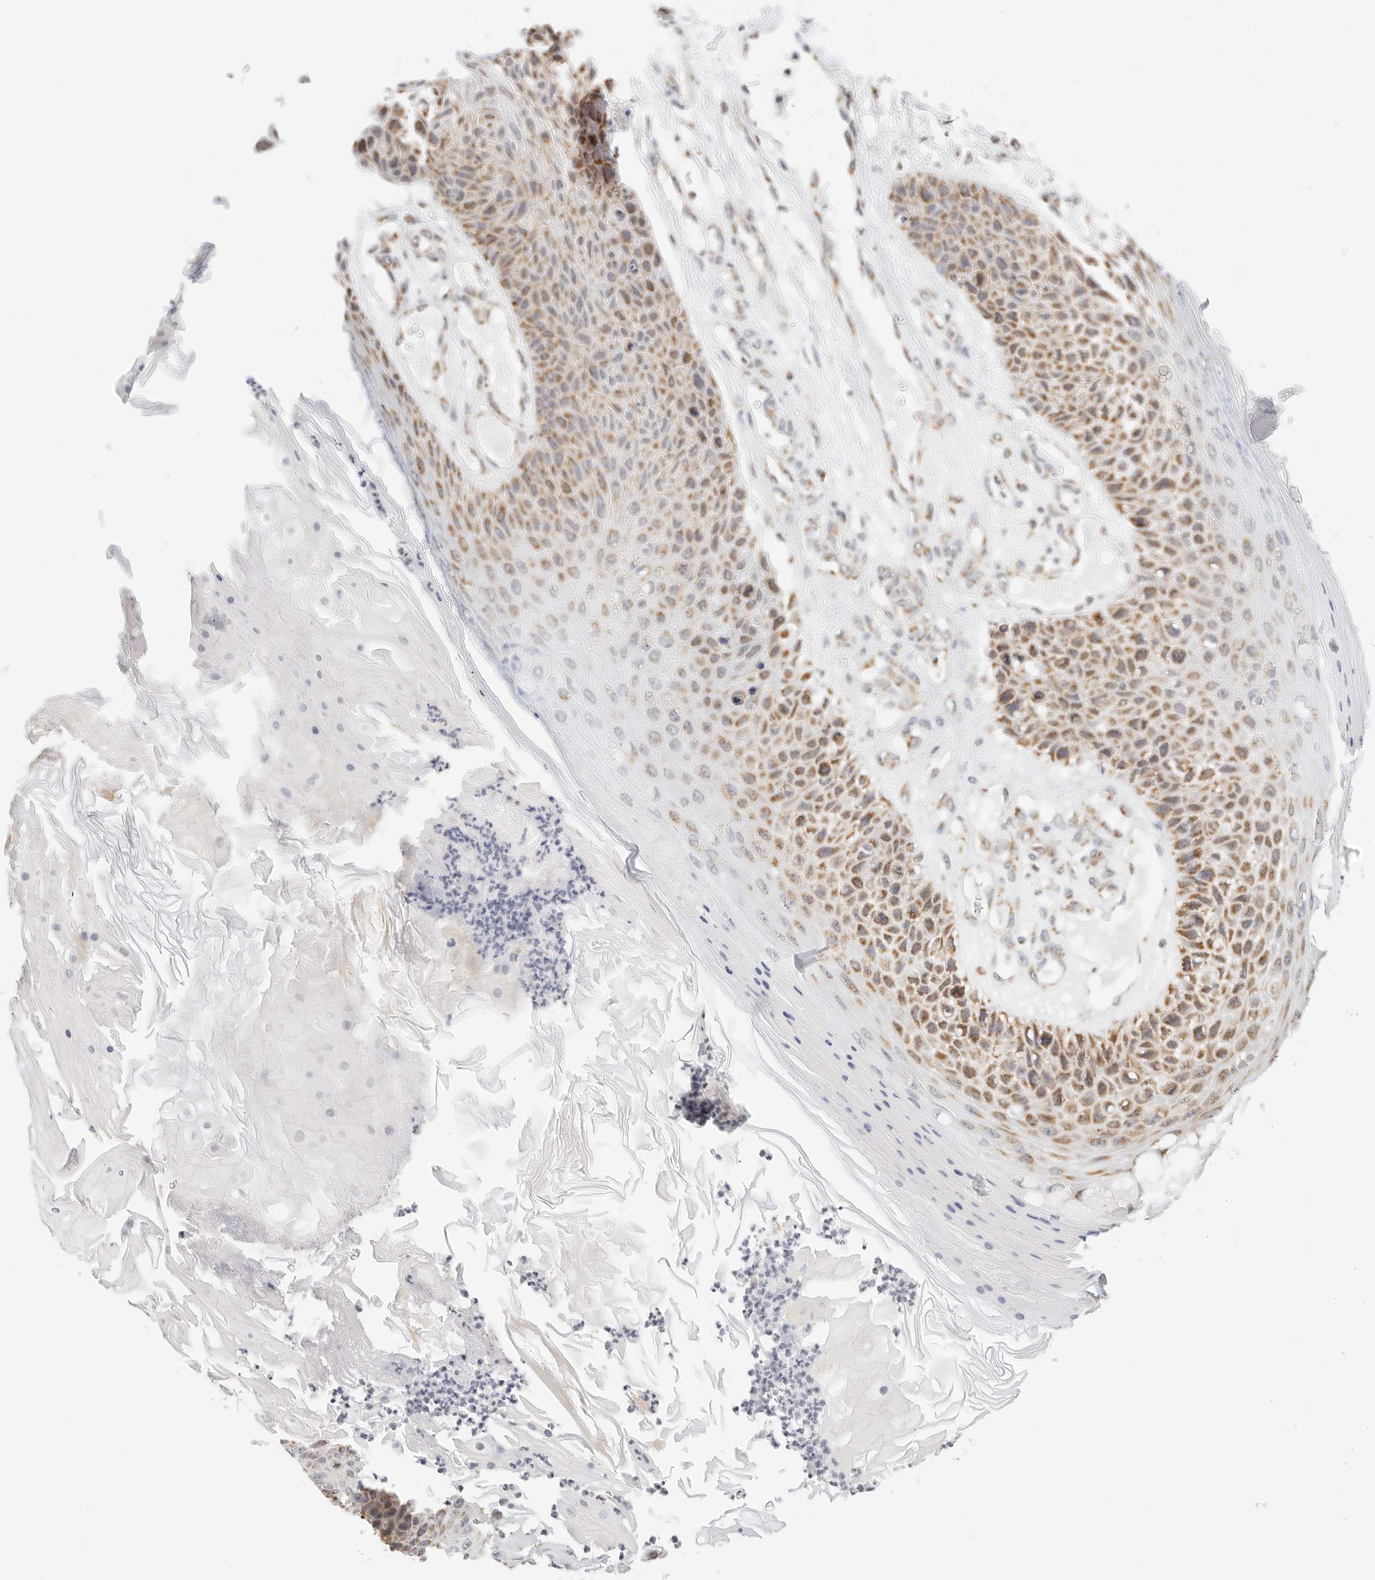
{"staining": {"intensity": "moderate", "quantity": "25%-75%", "location": "cytoplasmic/membranous"}, "tissue": "skin cancer", "cell_type": "Tumor cells", "image_type": "cancer", "snomed": [{"axis": "morphology", "description": "Squamous cell carcinoma, NOS"}, {"axis": "topography", "description": "Skin"}], "caption": "A brown stain labels moderate cytoplasmic/membranous expression of a protein in human skin cancer tumor cells.", "gene": "ATL1", "patient": {"sex": "female", "age": 88}}